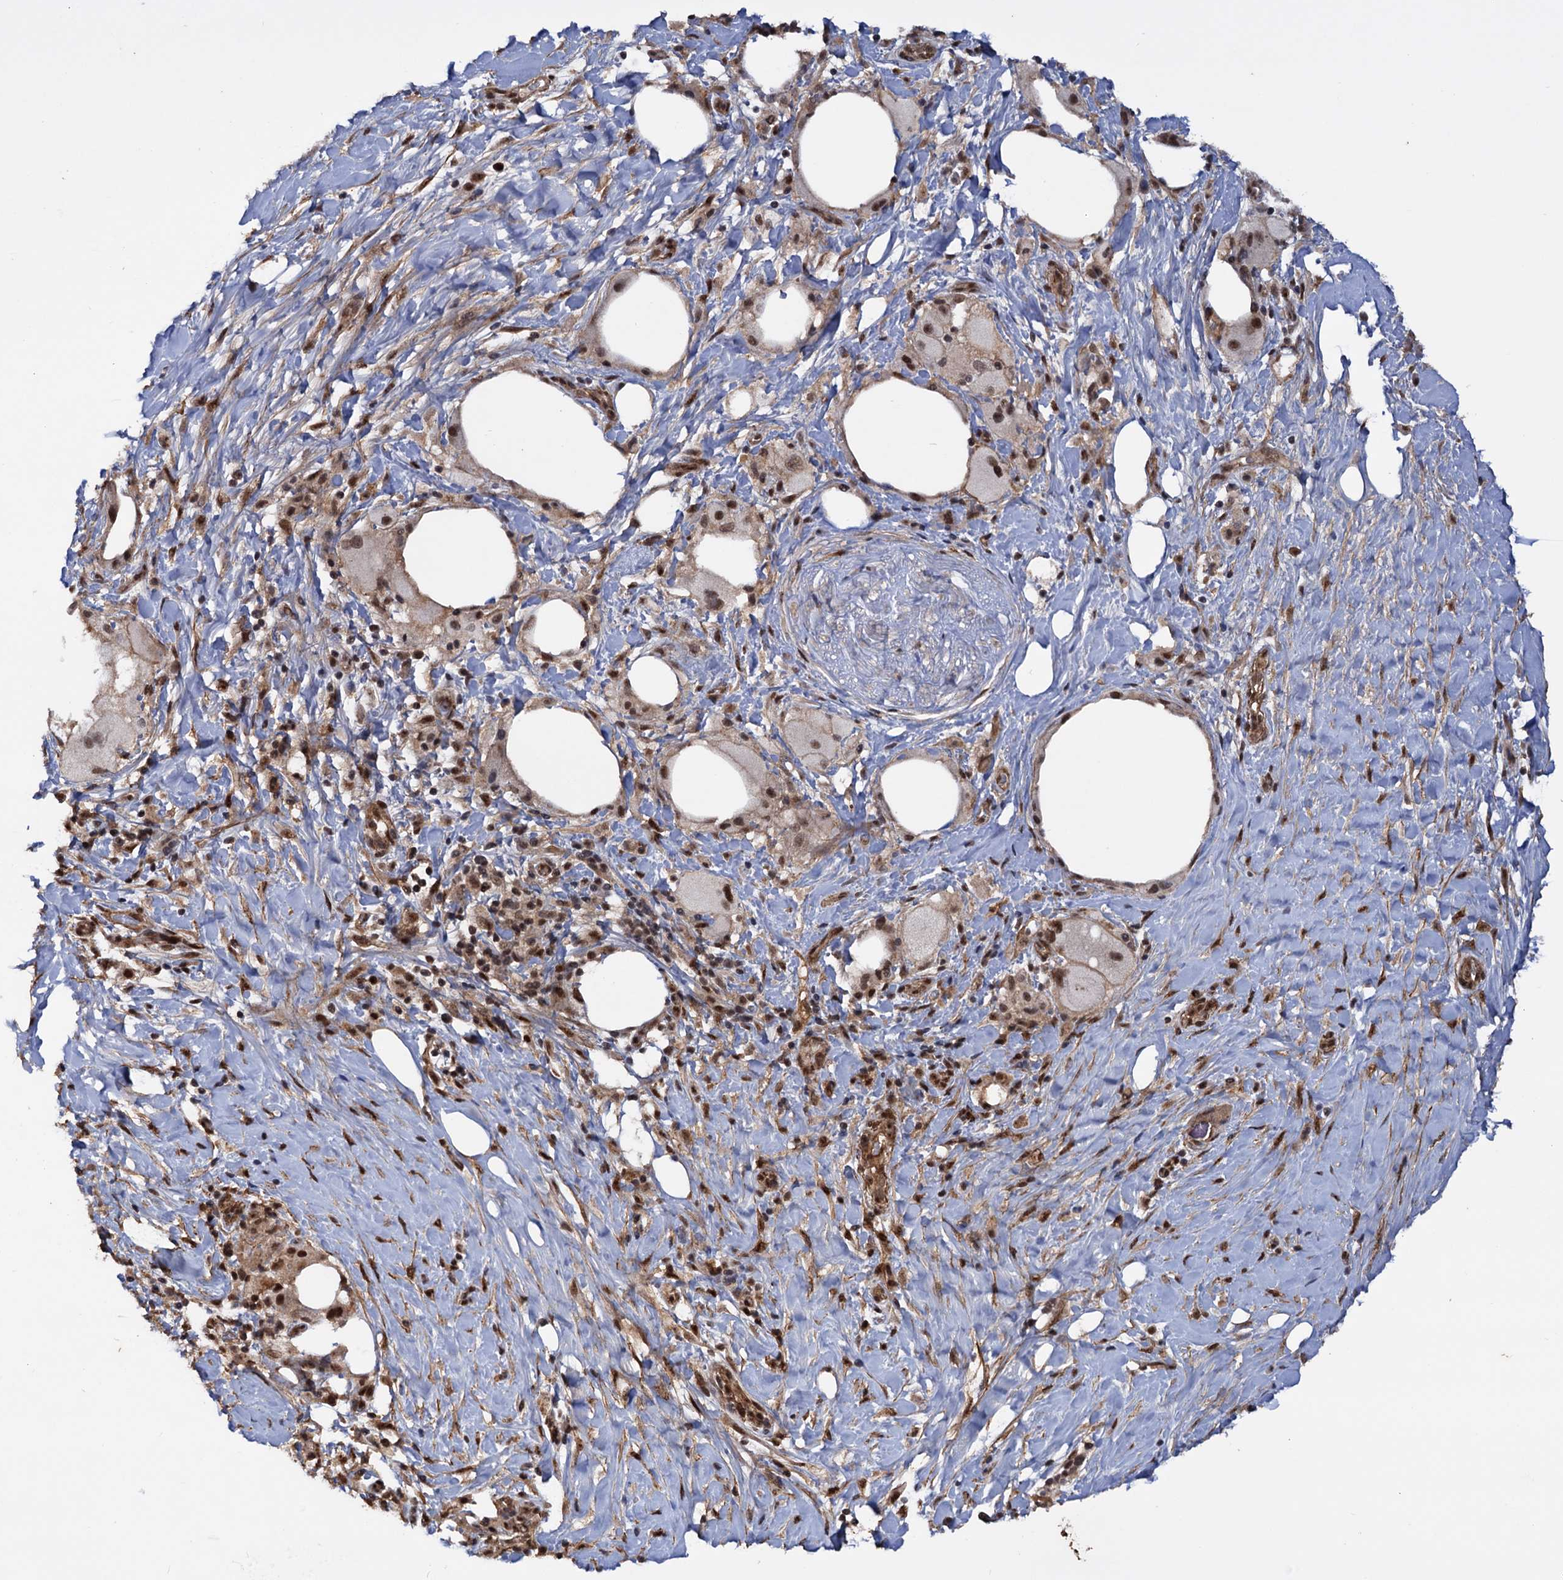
{"staining": {"intensity": "strong", "quantity": ">75%", "location": "cytoplasmic/membranous,nuclear"}, "tissue": "pancreatic cancer", "cell_type": "Tumor cells", "image_type": "cancer", "snomed": [{"axis": "morphology", "description": "Adenocarcinoma, NOS"}, {"axis": "topography", "description": "Pancreas"}], "caption": "DAB immunohistochemical staining of human adenocarcinoma (pancreatic) exhibits strong cytoplasmic/membranous and nuclear protein positivity in about >75% of tumor cells. (brown staining indicates protein expression, while blue staining denotes nuclei).", "gene": "TBC1D12", "patient": {"sex": "male", "age": 58}}